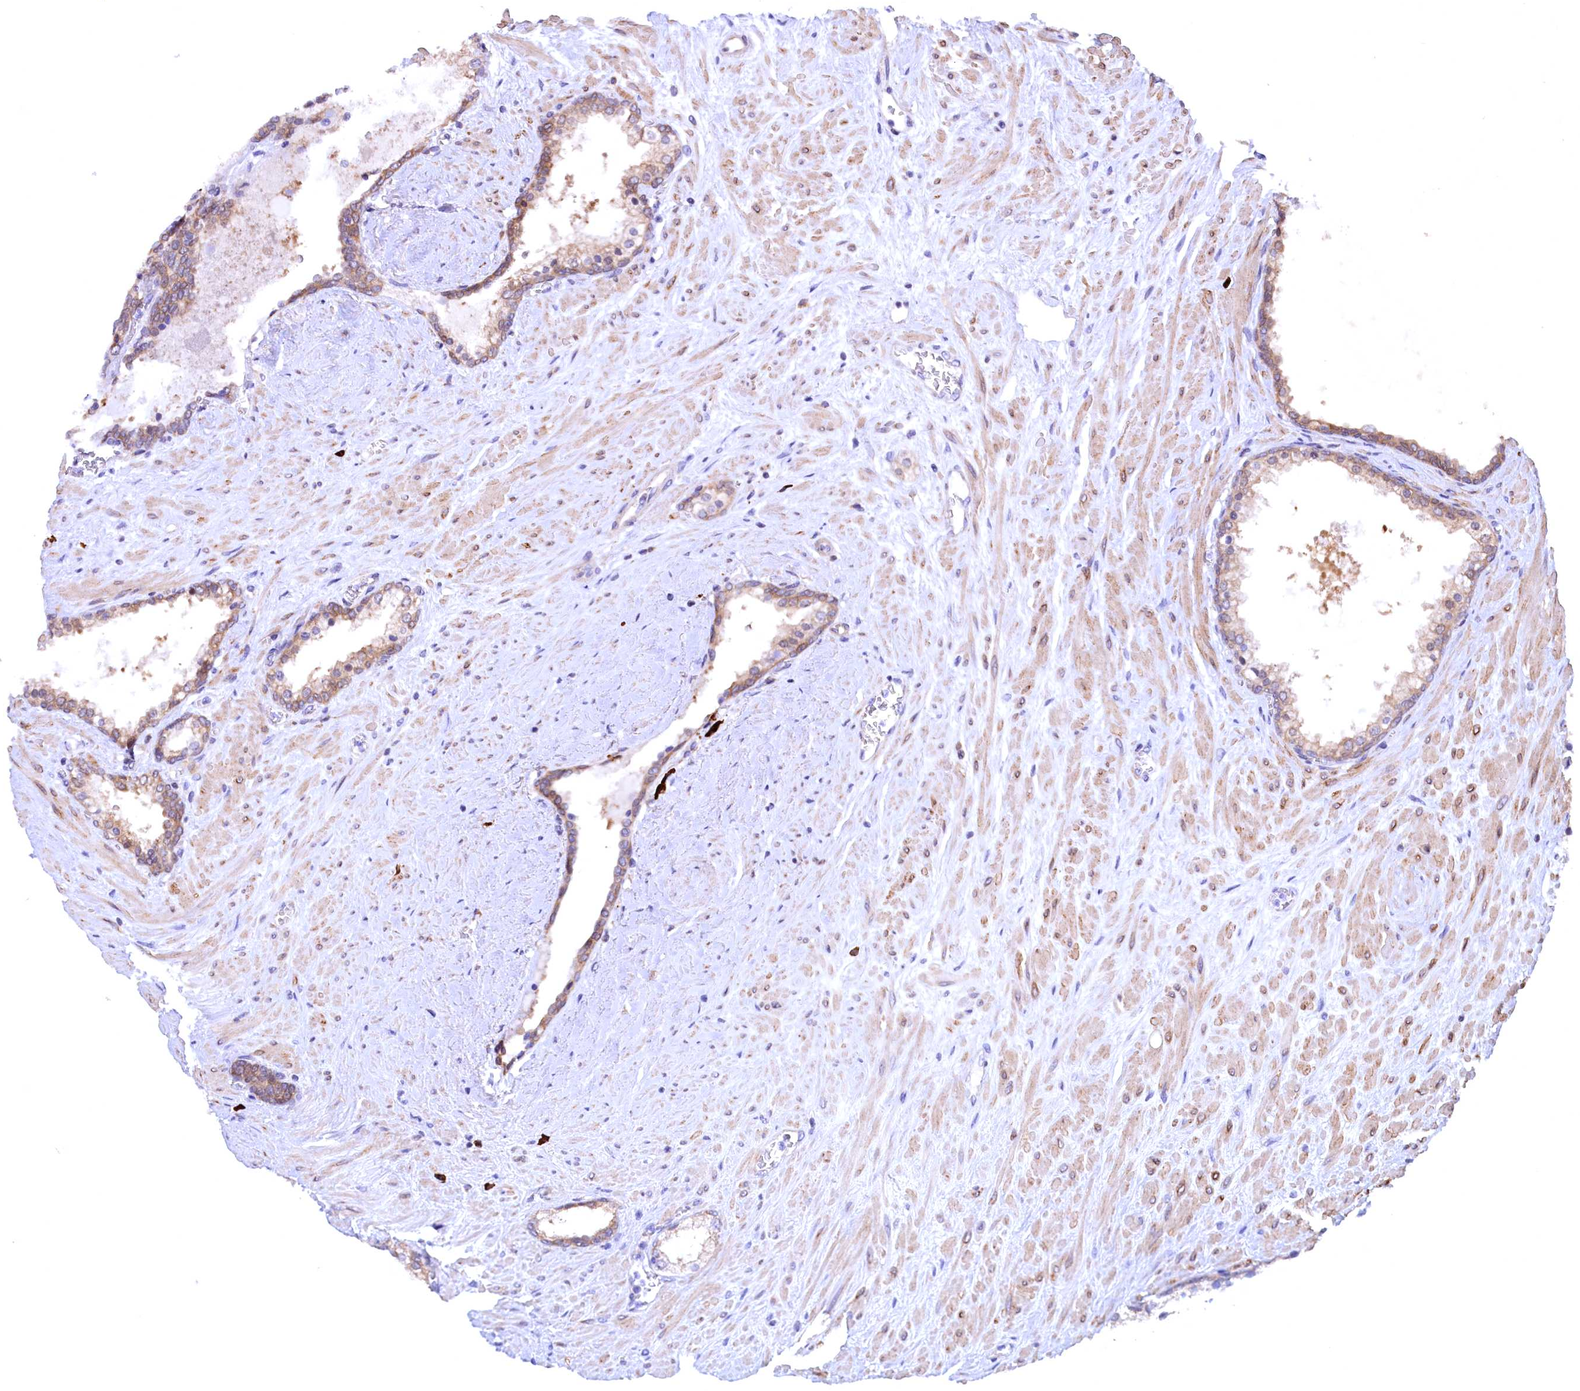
{"staining": {"intensity": "moderate", "quantity": ">75%", "location": "cytoplasmic/membranous"}, "tissue": "prostate cancer", "cell_type": "Tumor cells", "image_type": "cancer", "snomed": [{"axis": "morphology", "description": "Adenocarcinoma, High grade"}, {"axis": "topography", "description": "Prostate"}], "caption": "Immunohistochemical staining of prostate cancer (high-grade adenocarcinoma) exhibits medium levels of moderate cytoplasmic/membranous staining in approximately >75% of tumor cells.", "gene": "JPT2", "patient": {"sex": "male", "age": 64}}